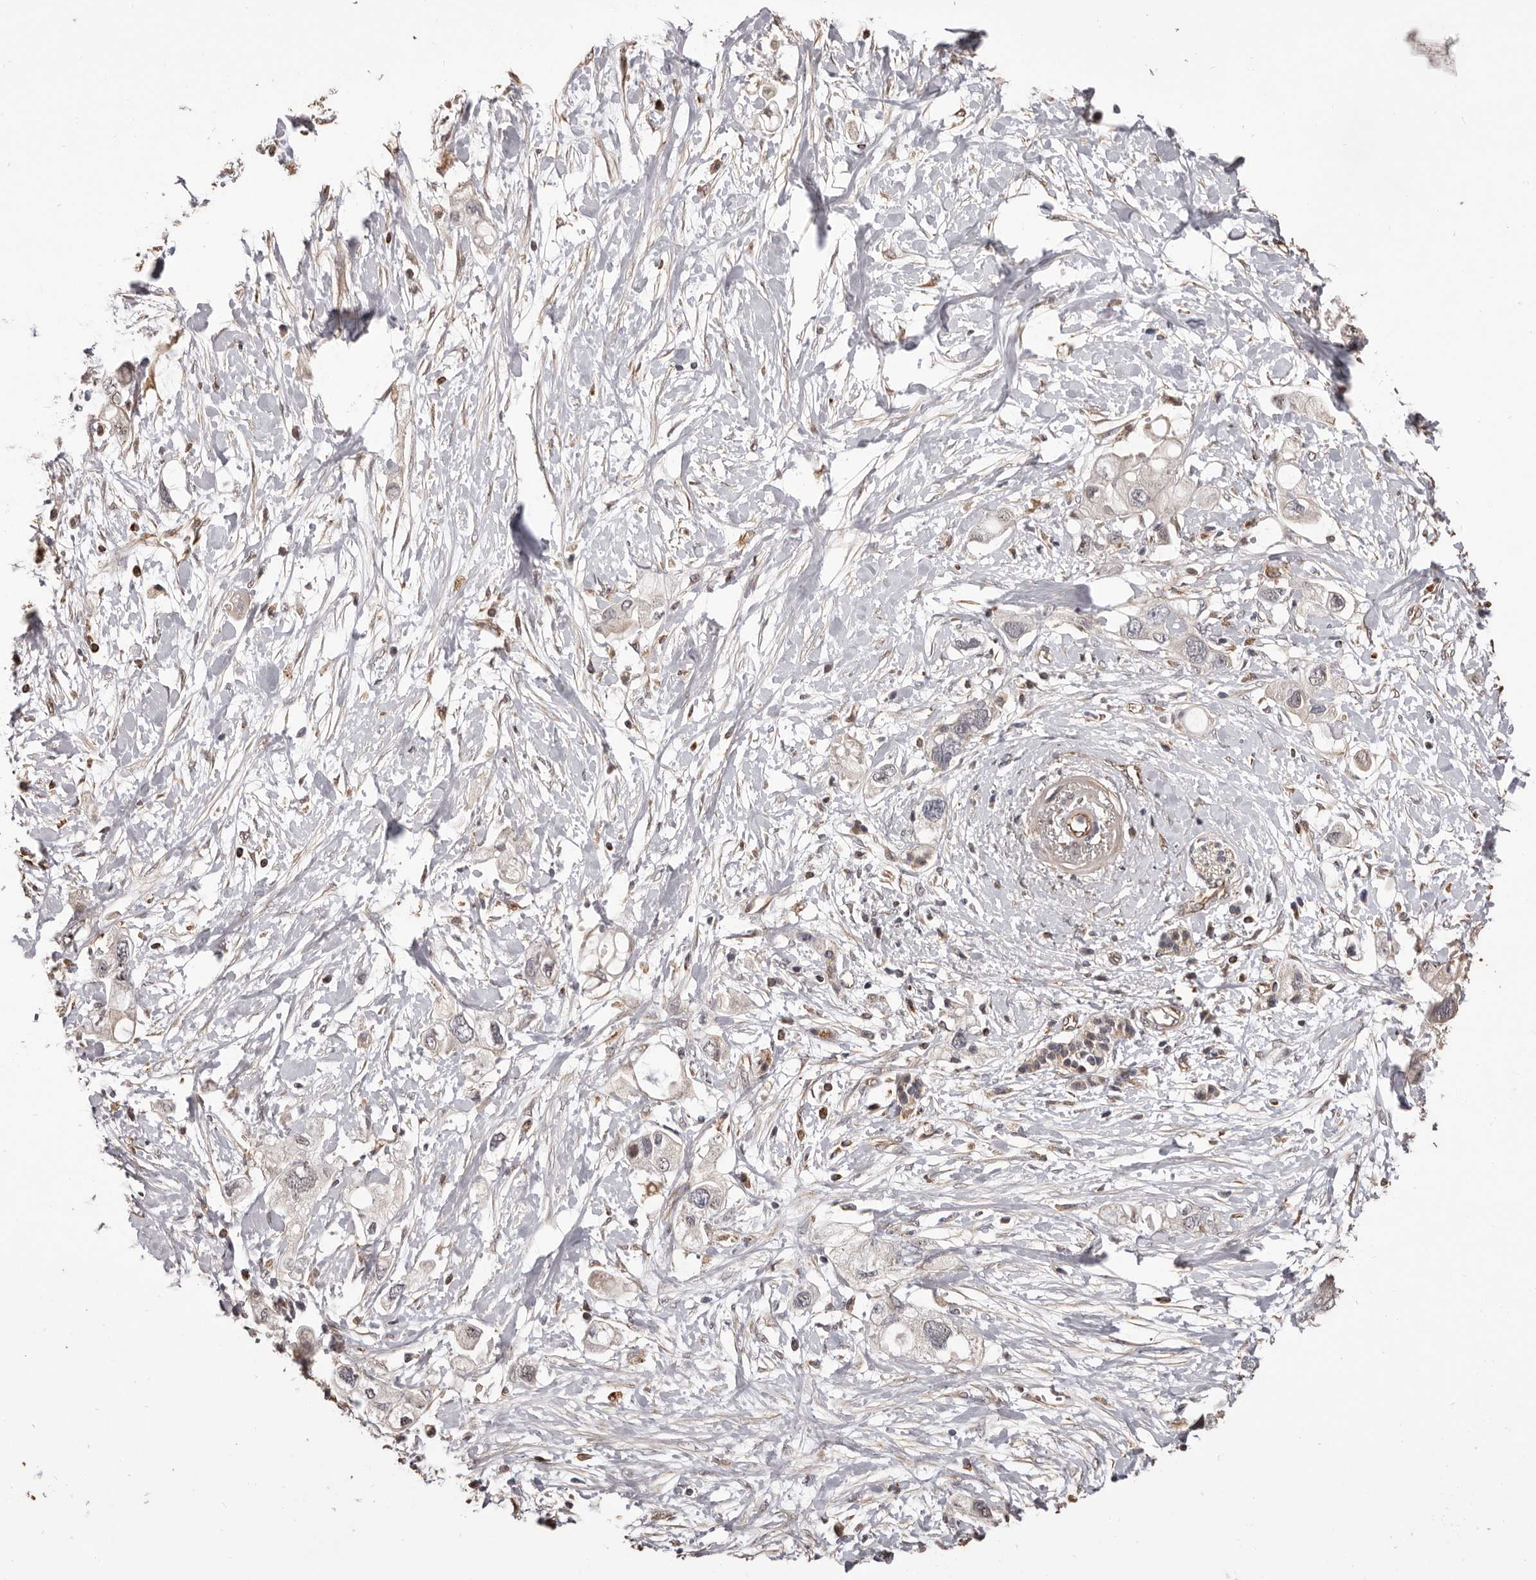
{"staining": {"intensity": "weak", "quantity": "<25%", "location": "cytoplasmic/membranous"}, "tissue": "pancreatic cancer", "cell_type": "Tumor cells", "image_type": "cancer", "snomed": [{"axis": "morphology", "description": "Adenocarcinoma, NOS"}, {"axis": "topography", "description": "Pancreas"}], "caption": "A photomicrograph of human pancreatic adenocarcinoma is negative for staining in tumor cells.", "gene": "ALPK1", "patient": {"sex": "female", "age": 56}}